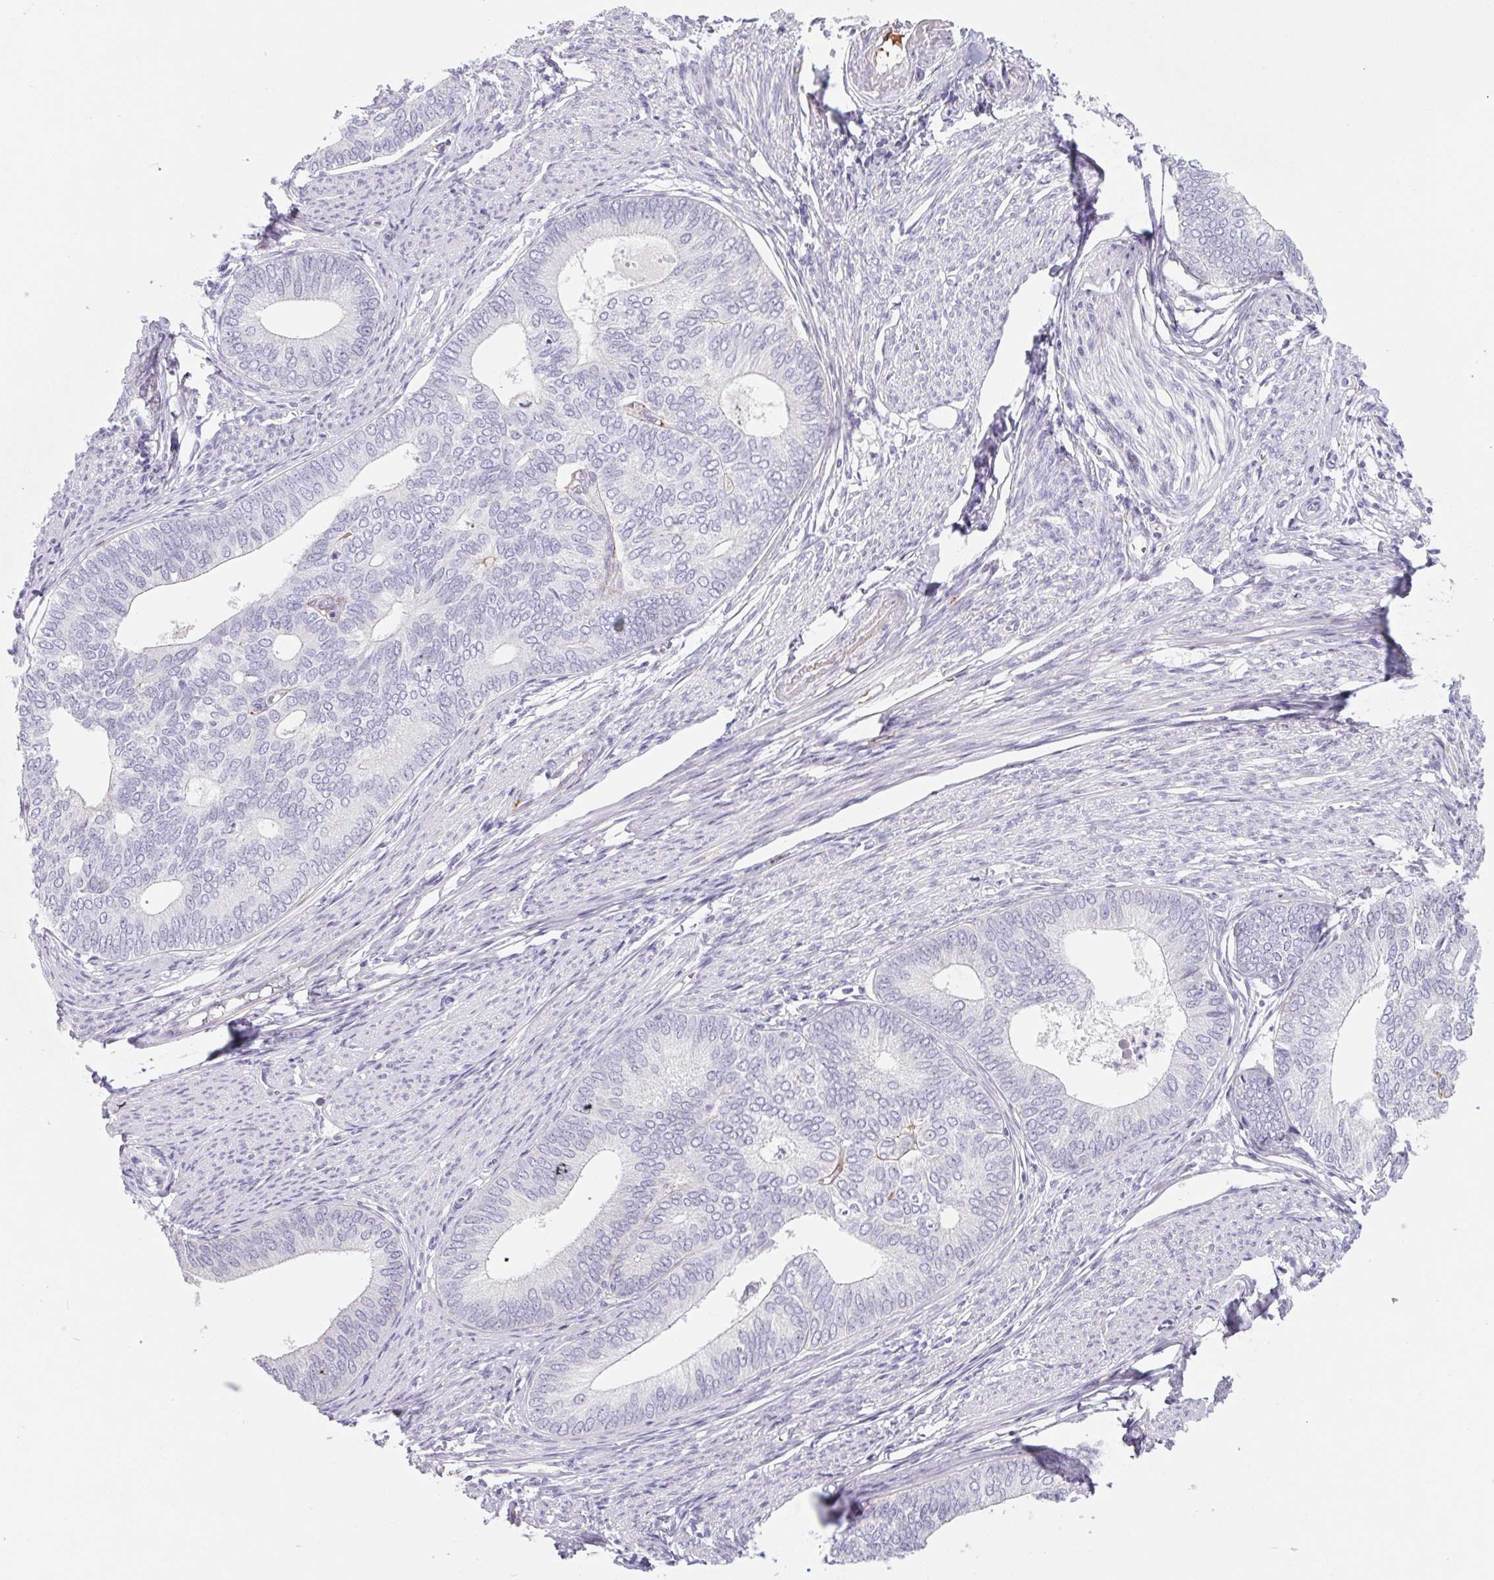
{"staining": {"intensity": "negative", "quantity": "none", "location": "none"}, "tissue": "endometrial cancer", "cell_type": "Tumor cells", "image_type": "cancer", "snomed": [{"axis": "morphology", "description": "Adenocarcinoma, NOS"}, {"axis": "topography", "description": "Endometrium"}], "caption": "Endometrial cancer stained for a protein using IHC exhibits no expression tumor cells.", "gene": "LPA", "patient": {"sex": "female", "age": 75}}